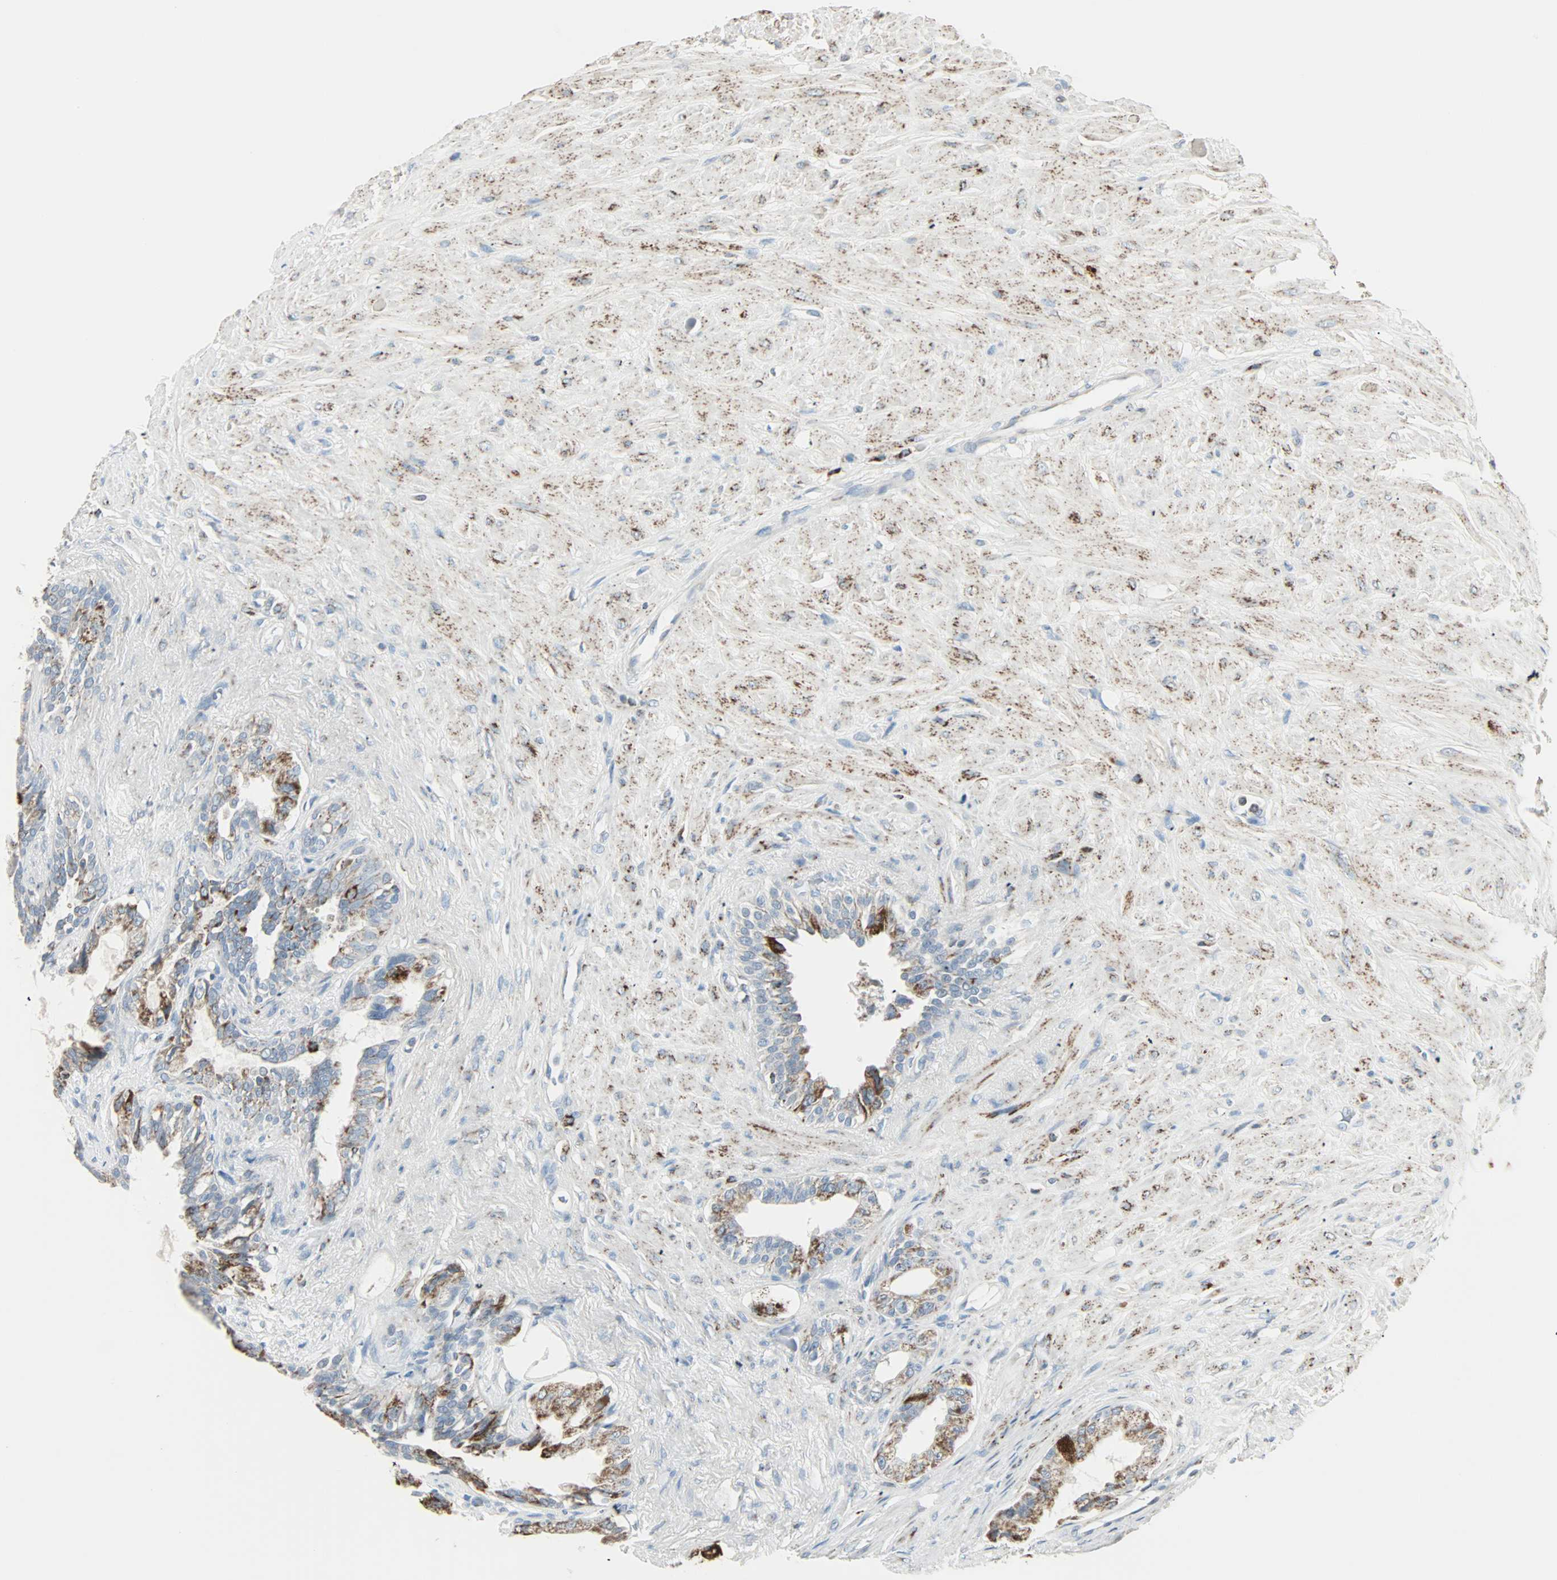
{"staining": {"intensity": "strong", "quantity": "25%-75%", "location": "cytoplasmic/membranous"}, "tissue": "seminal vesicle", "cell_type": "Glandular cells", "image_type": "normal", "snomed": [{"axis": "morphology", "description": "Normal tissue, NOS"}, {"axis": "topography", "description": "Seminal veicle"}], "caption": "Immunohistochemistry (DAB) staining of benign human seminal vesicle exhibits strong cytoplasmic/membranous protein staining in about 25%-75% of glandular cells.", "gene": "IDH2", "patient": {"sex": "male", "age": 61}}